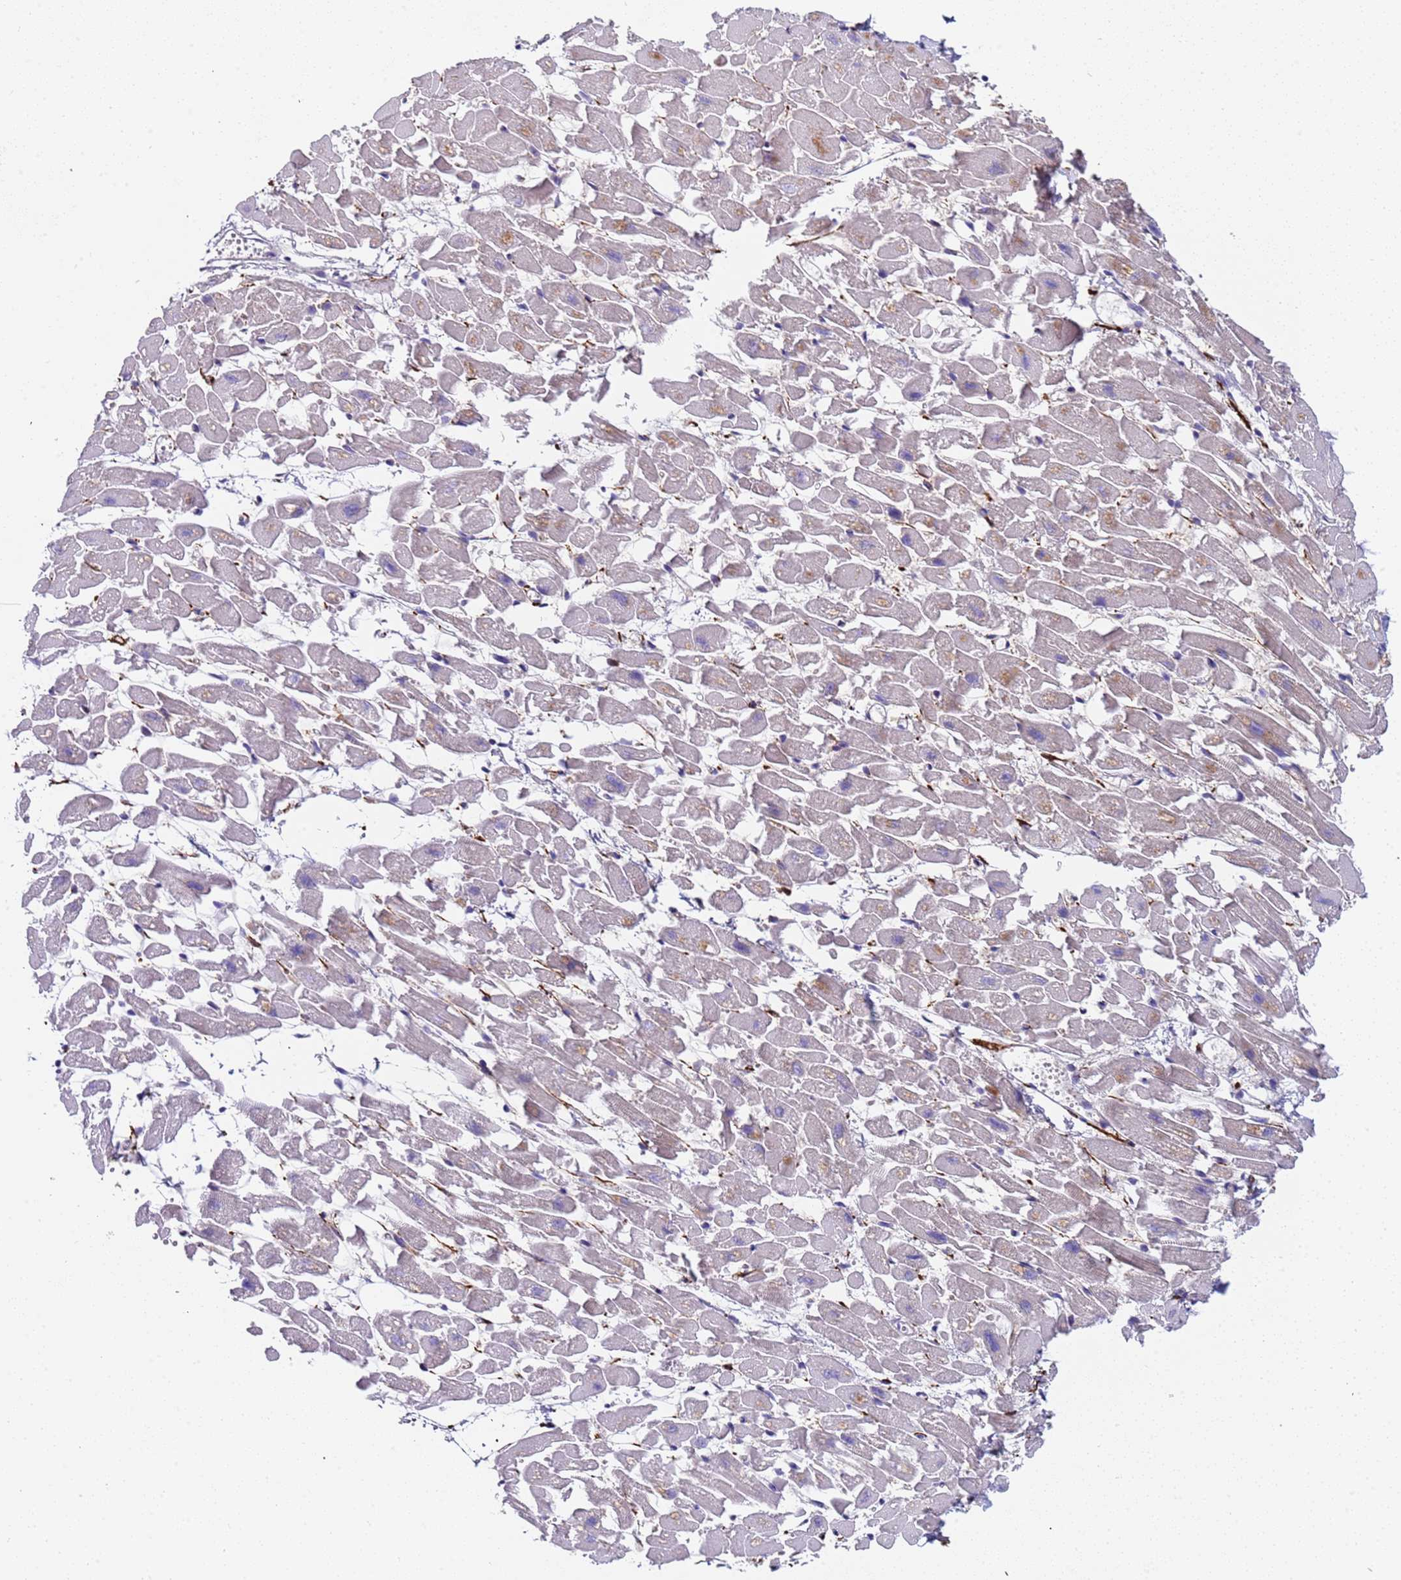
{"staining": {"intensity": "negative", "quantity": "none", "location": "none"}, "tissue": "heart muscle", "cell_type": "Cardiomyocytes", "image_type": "normal", "snomed": [{"axis": "morphology", "description": "Normal tissue, NOS"}, {"axis": "topography", "description": "Heart"}], "caption": "IHC image of unremarkable heart muscle: heart muscle stained with DAB shows no significant protein positivity in cardiomyocytes. (DAB IHC visualized using brightfield microscopy, high magnification).", "gene": "PAQR7", "patient": {"sex": "female", "age": 64}}